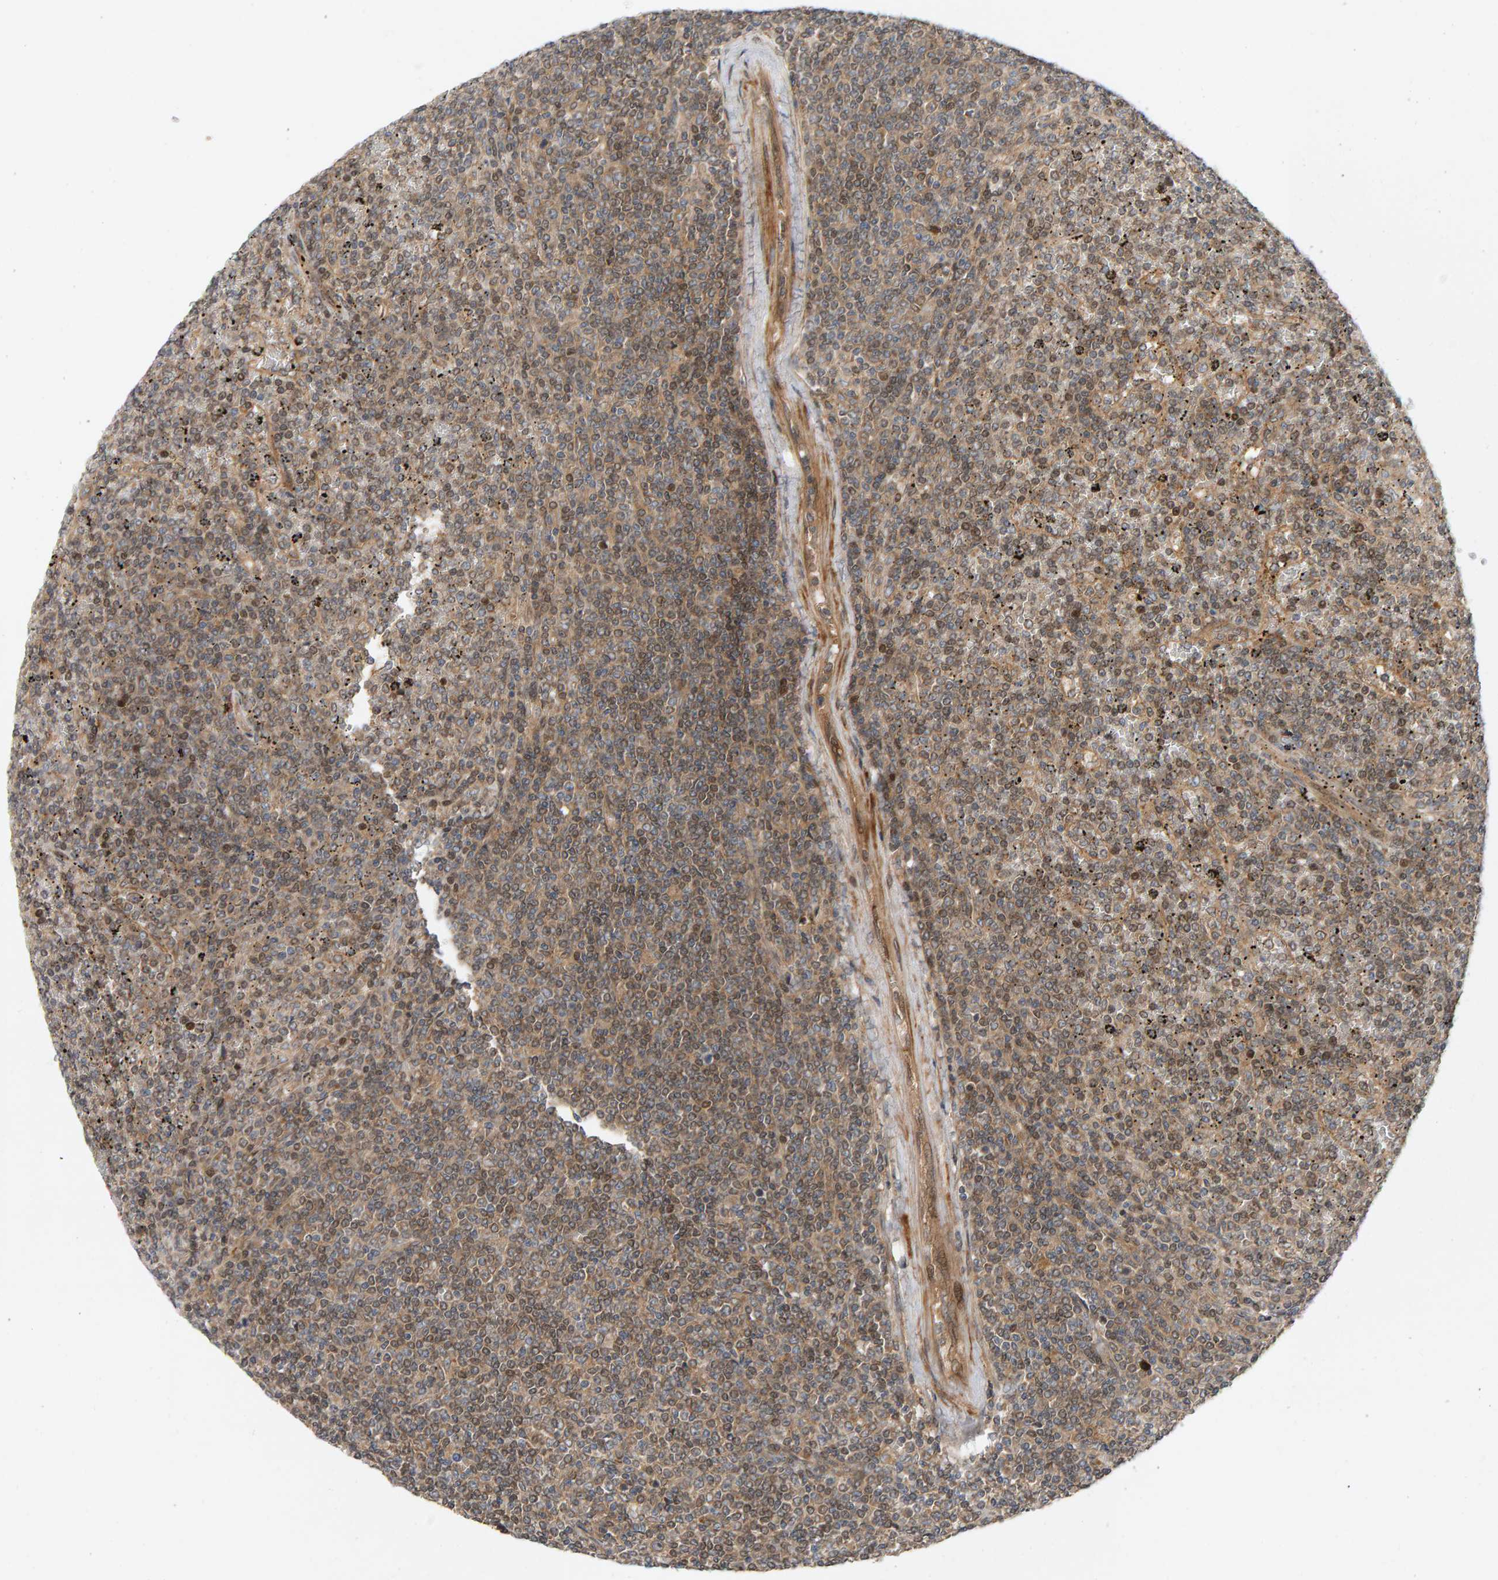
{"staining": {"intensity": "weak", "quantity": ">75%", "location": "cytoplasmic/membranous"}, "tissue": "lymphoma", "cell_type": "Tumor cells", "image_type": "cancer", "snomed": [{"axis": "morphology", "description": "Malignant lymphoma, non-Hodgkin's type, Low grade"}, {"axis": "topography", "description": "Spleen"}], "caption": "Lymphoma stained with a brown dye shows weak cytoplasmic/membranous positive expression in about >75% of tumor cells.", "gene": "BAHCC1", "patient": {"sex": "female", "age": 19}}